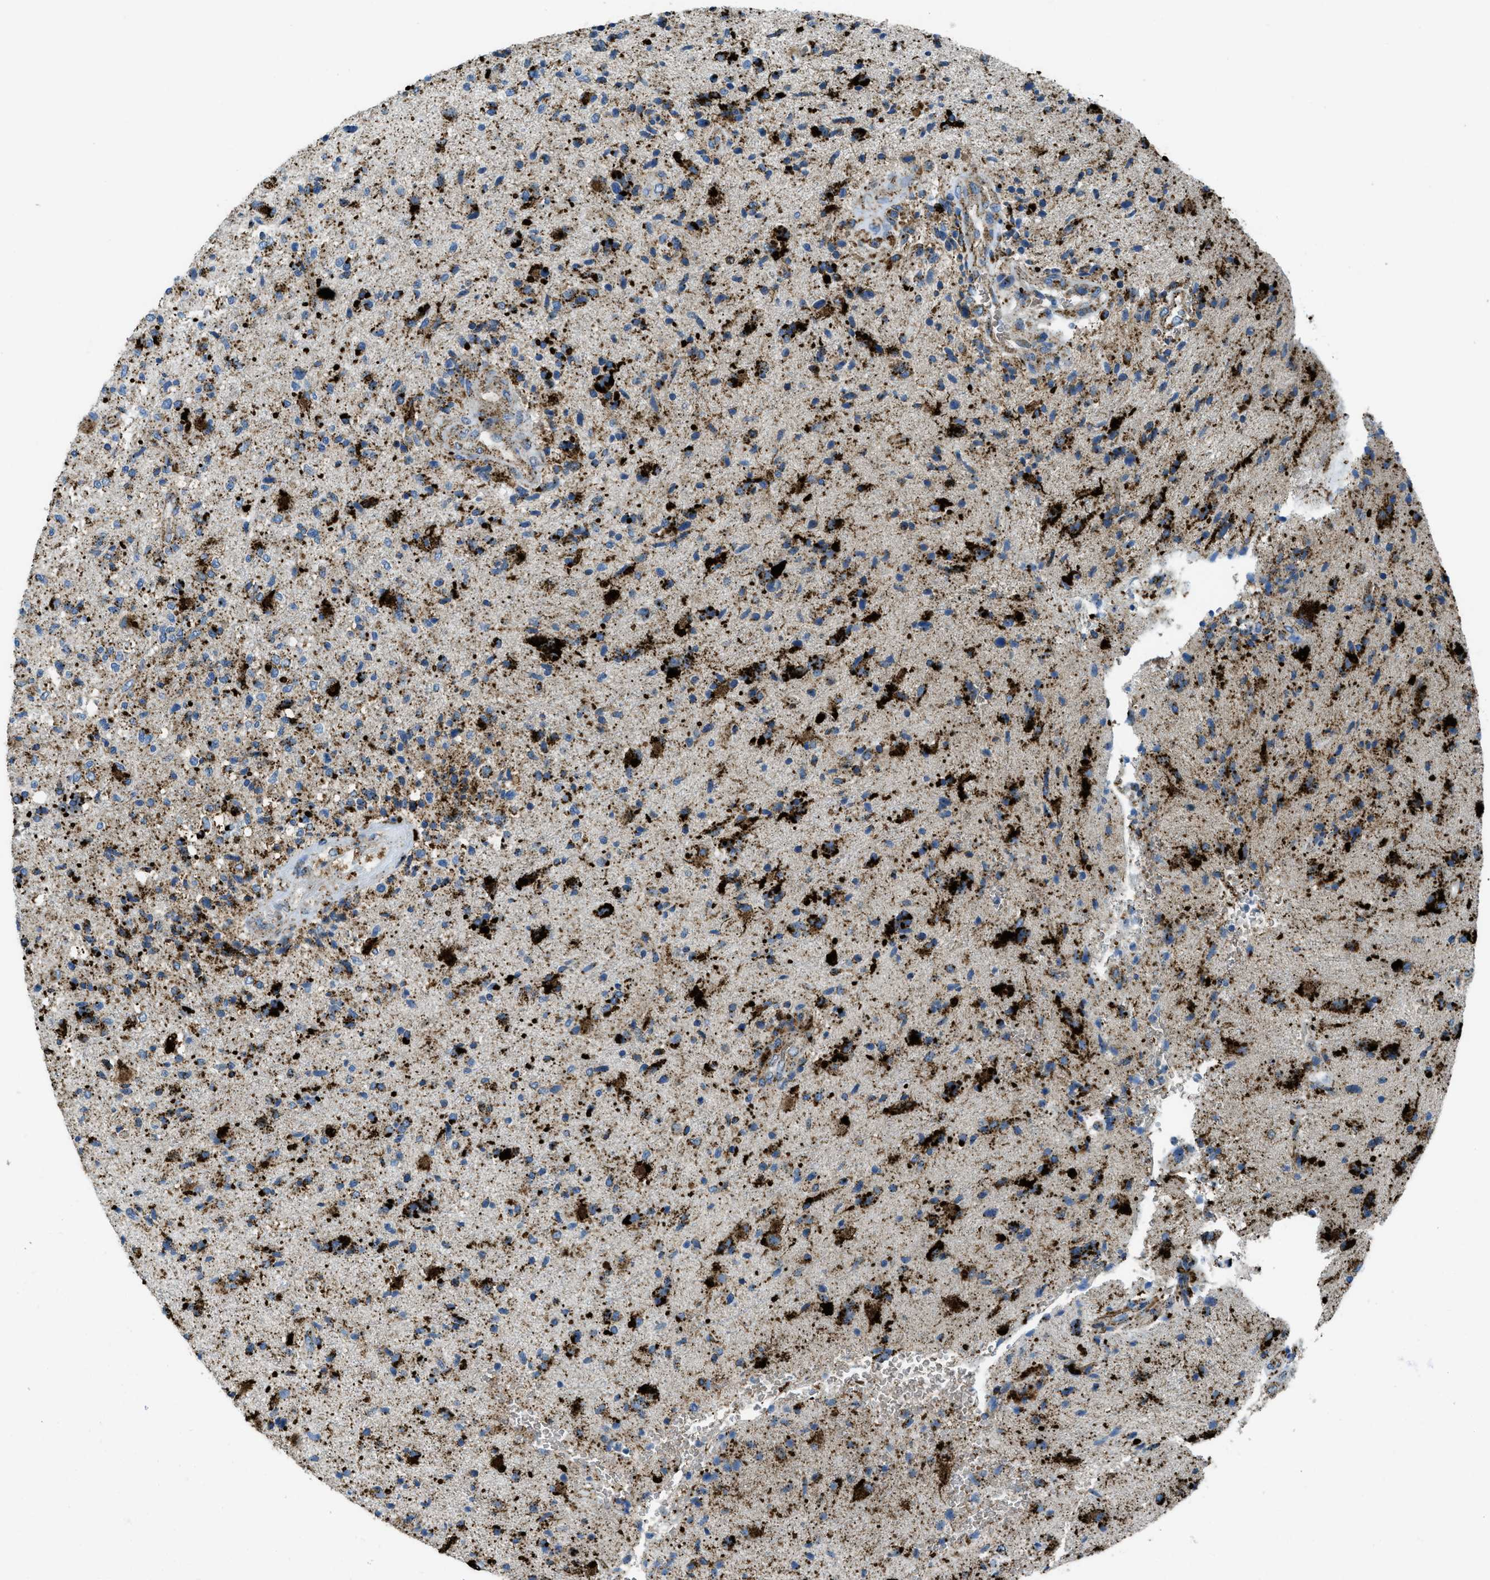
{"staining": {"intensity": "strong", "quantity": ">75%", "location": "cytoplasmic/membranous"}, "tissue": "glioma", "cell_type": "Tumor cells", "image_type": "cancer", "snomed": [{"axis": "morphology", "description": "Glioma, malignant, High grade"}, {"axis": "topography", "description": "Brain"}], "caption": "Protein analysis of glioma tissue exhibits strong cytoplasmic/membranous positivity in approximately >75% of tumor cells.", "gene": "SCARB2", "patient": {"sex": "male", "age": 72}}